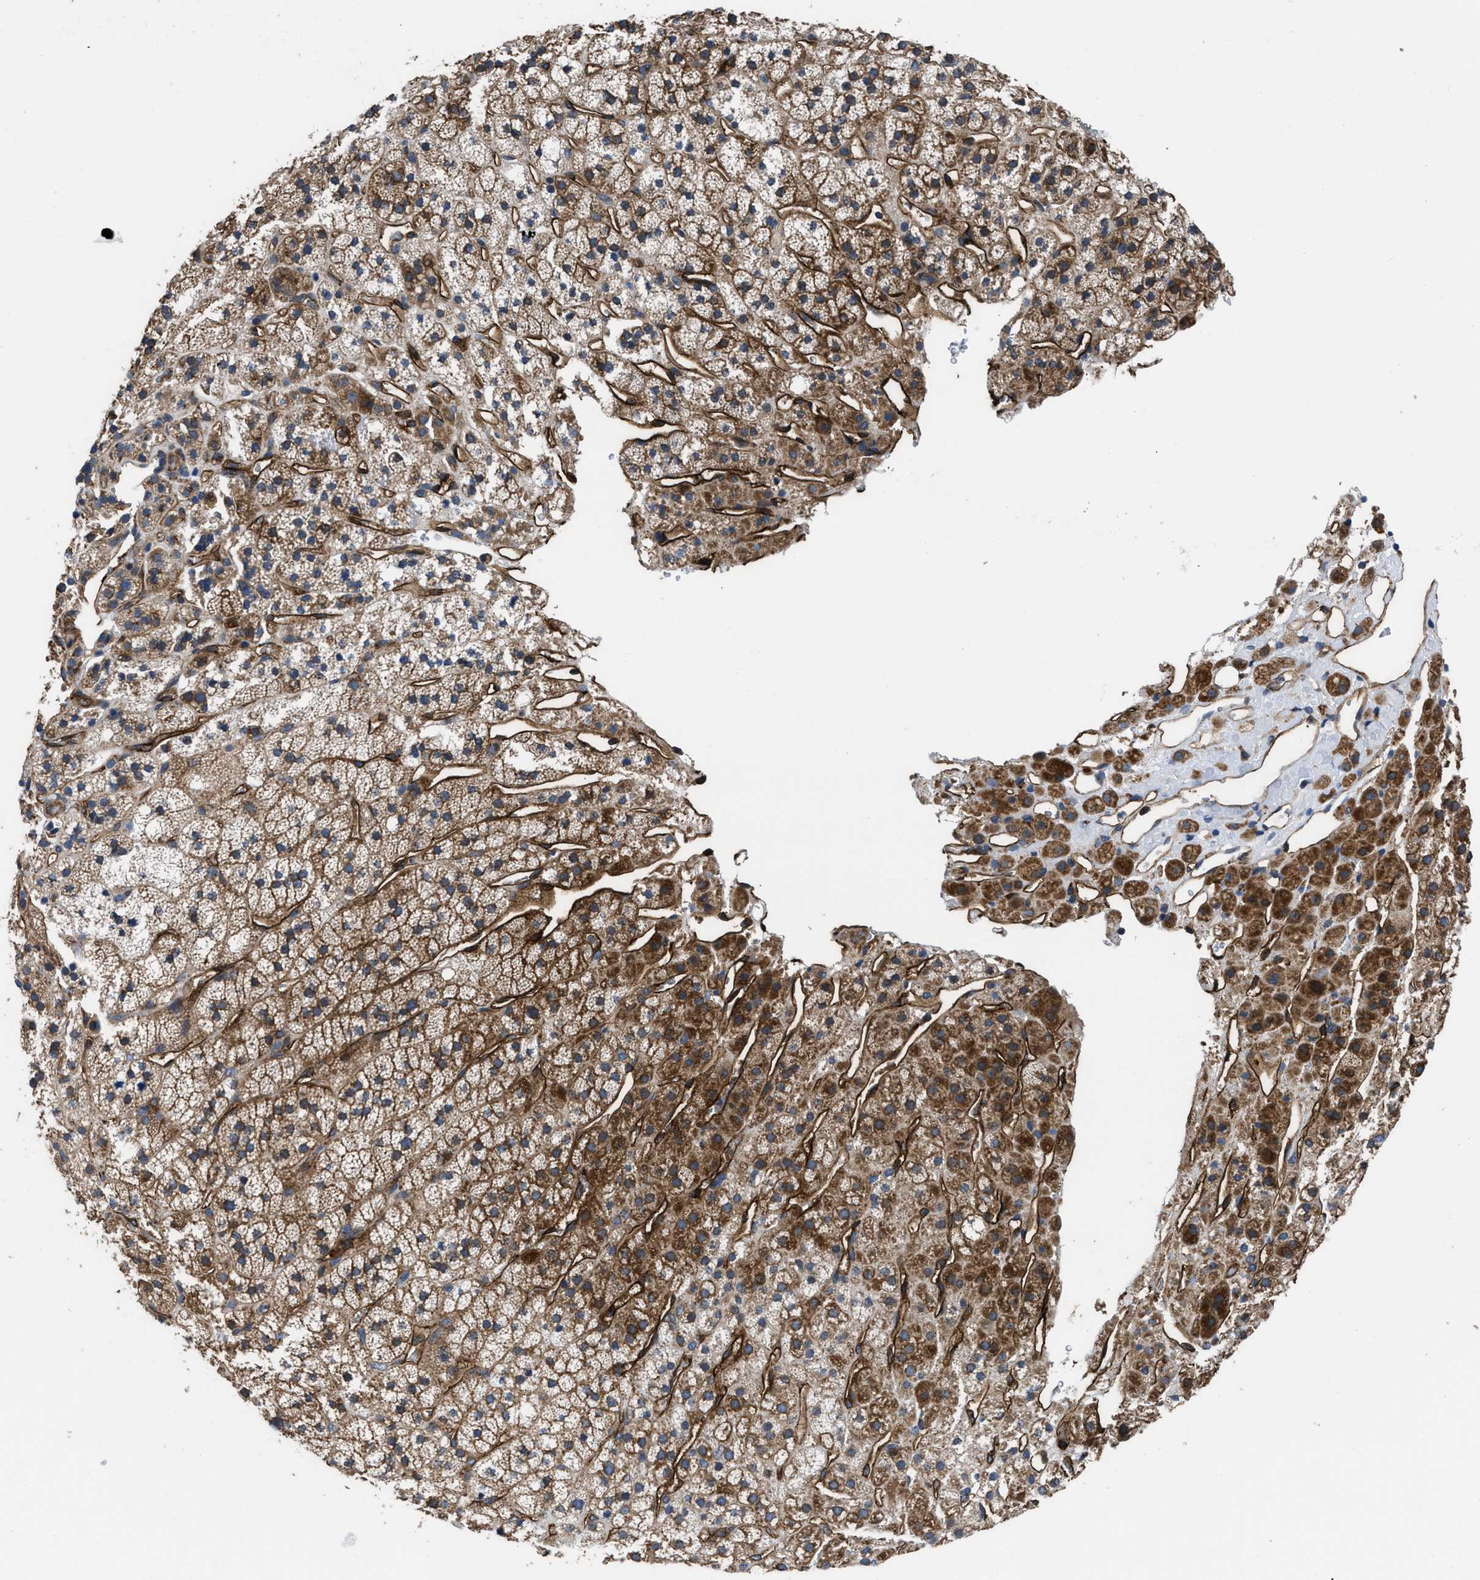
{"staining": {"intensity": "strong", "quantity": ">75%", "location": "cytoplasmic/membranous"}, "tissue": "adrenal gland", "cell_type": "Glandular cells", "image_type": "normal", "snomed": [{"axis": "morphology", "description": "Normal tissue, NOS"}, {"axis": "topography", "description": "Adrenal gland"}], "caption": "IHC histopathology image of benign adrenal gland: adrenal gland stained using immunohistochemistry (IHC) shows high levels of strong protein expression localized specifically in the cytoplasmic/membranous of glandular cells, appearing as a cytoplasmic/membranous brown color.", "gene": "NT5E", "patient": {"sex": "male", "age": 56}}